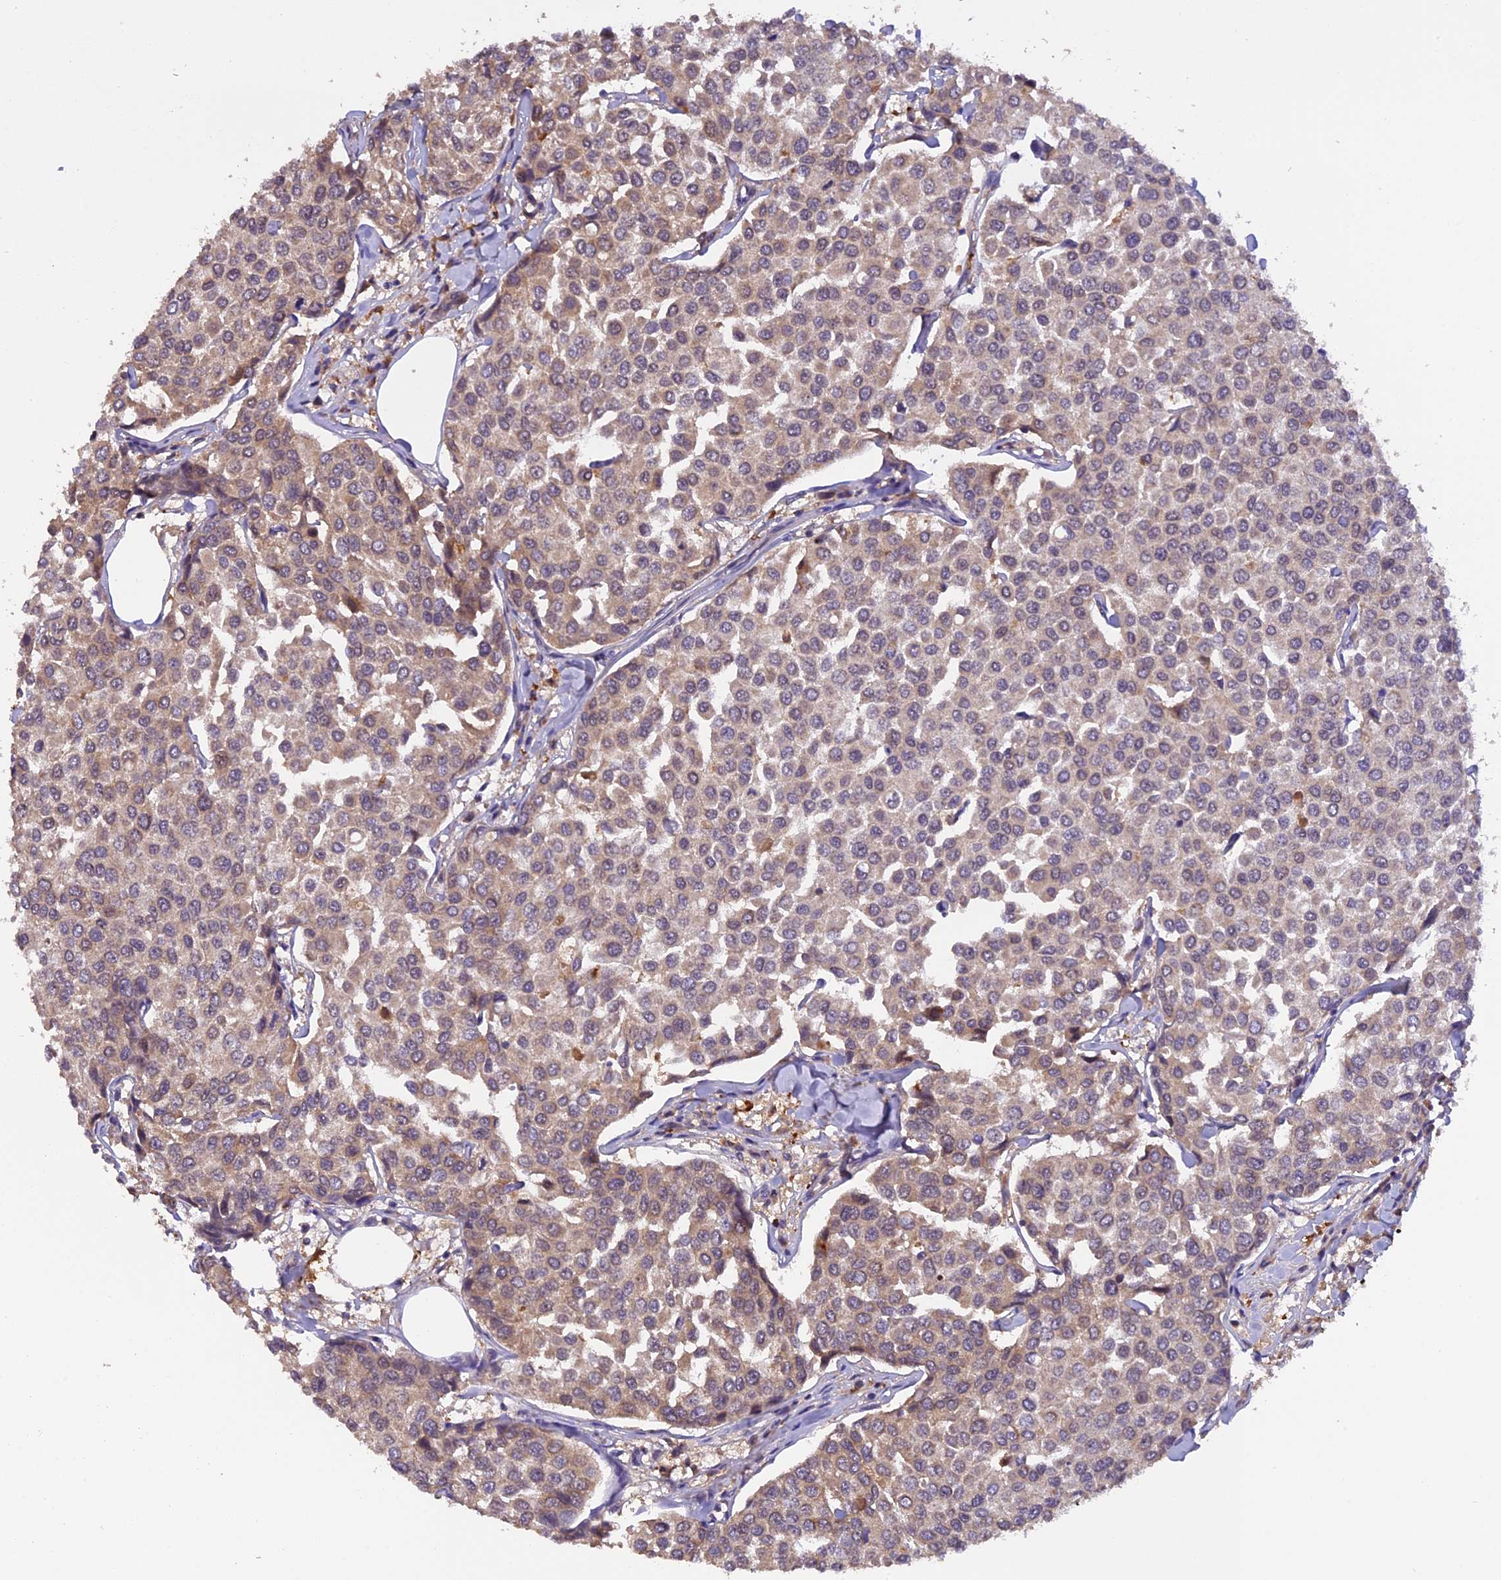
{"staining": {"intensity": "weak", "quantity": "25%-75%", "location": "cytoplasmic/membranous"}, "tissue": "breast cancer", "cell_type": "Tumor cells", "image_type": "cancer", "snomed": [{"axis": "morphology", "description": "Duct carcinoma"}, {"axis": "topography", "description": "Breast"}], "caption": "Tumor cells display low levels of weak cytoplasmic/membranous expression in approximately 25%-75% of cells in breast cancer.", "gene": "MNS1", "patient": {"sex": "female", "age": 55}}